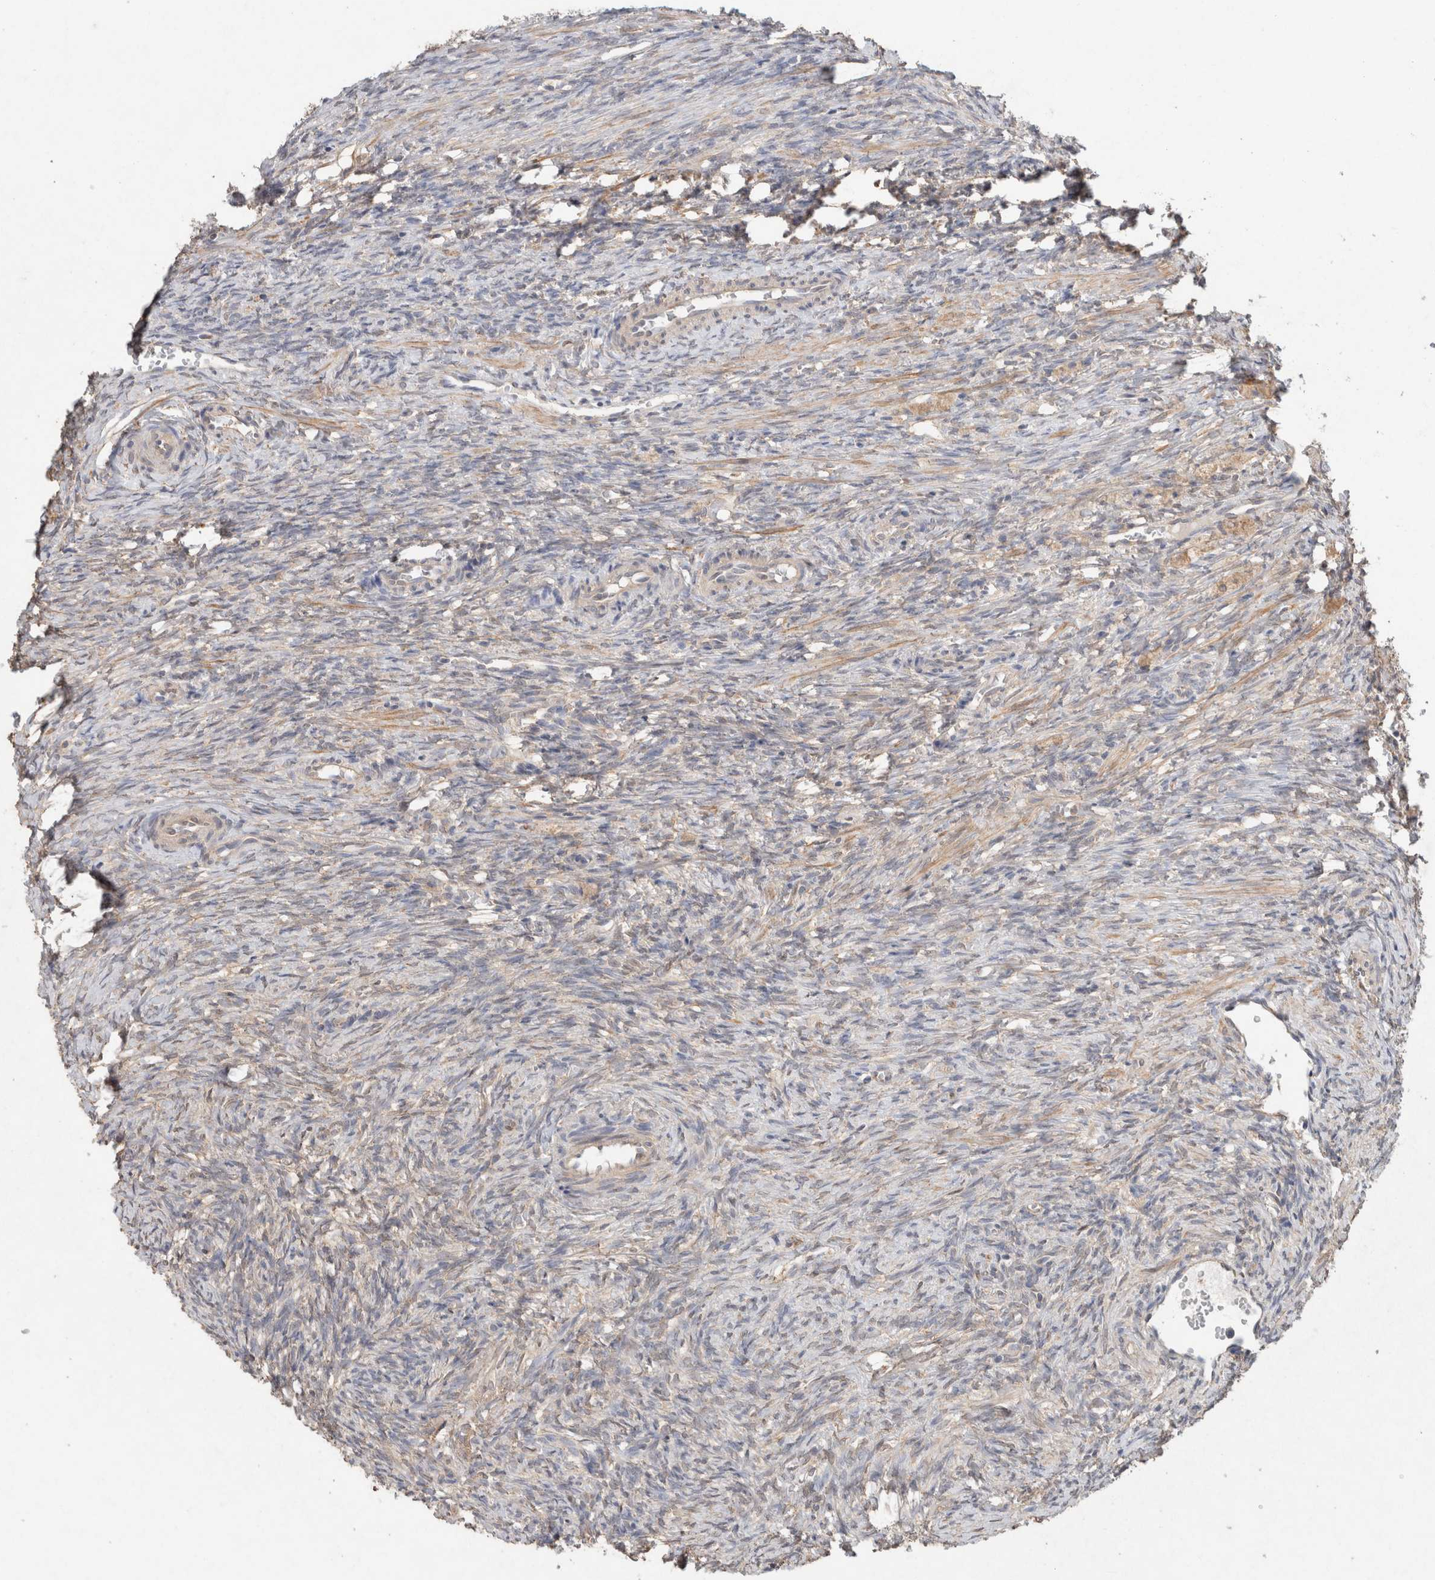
{"staining": {"intensity": "moderate", "quantity": ">75%", "location": "cytoplasmic/membranous"}, "tissue": "ovary", "cell_type": "Follicle cells", "image_type": "normal", "snomed": [{"axis": "morphology", "description": "Normal tissue, NOS"}, {"axis": "topography", "description": "Ovary"}], "caption": "Immunohistochemistry (DAB (3,3'-diaminobenzidine)) staining of benign ovary shows moderate cytoplasmic/membranous protein expression in about >75% of follicle cells.", "gene": "RAB14", "patient": {"sex": "female", "age": 41}}